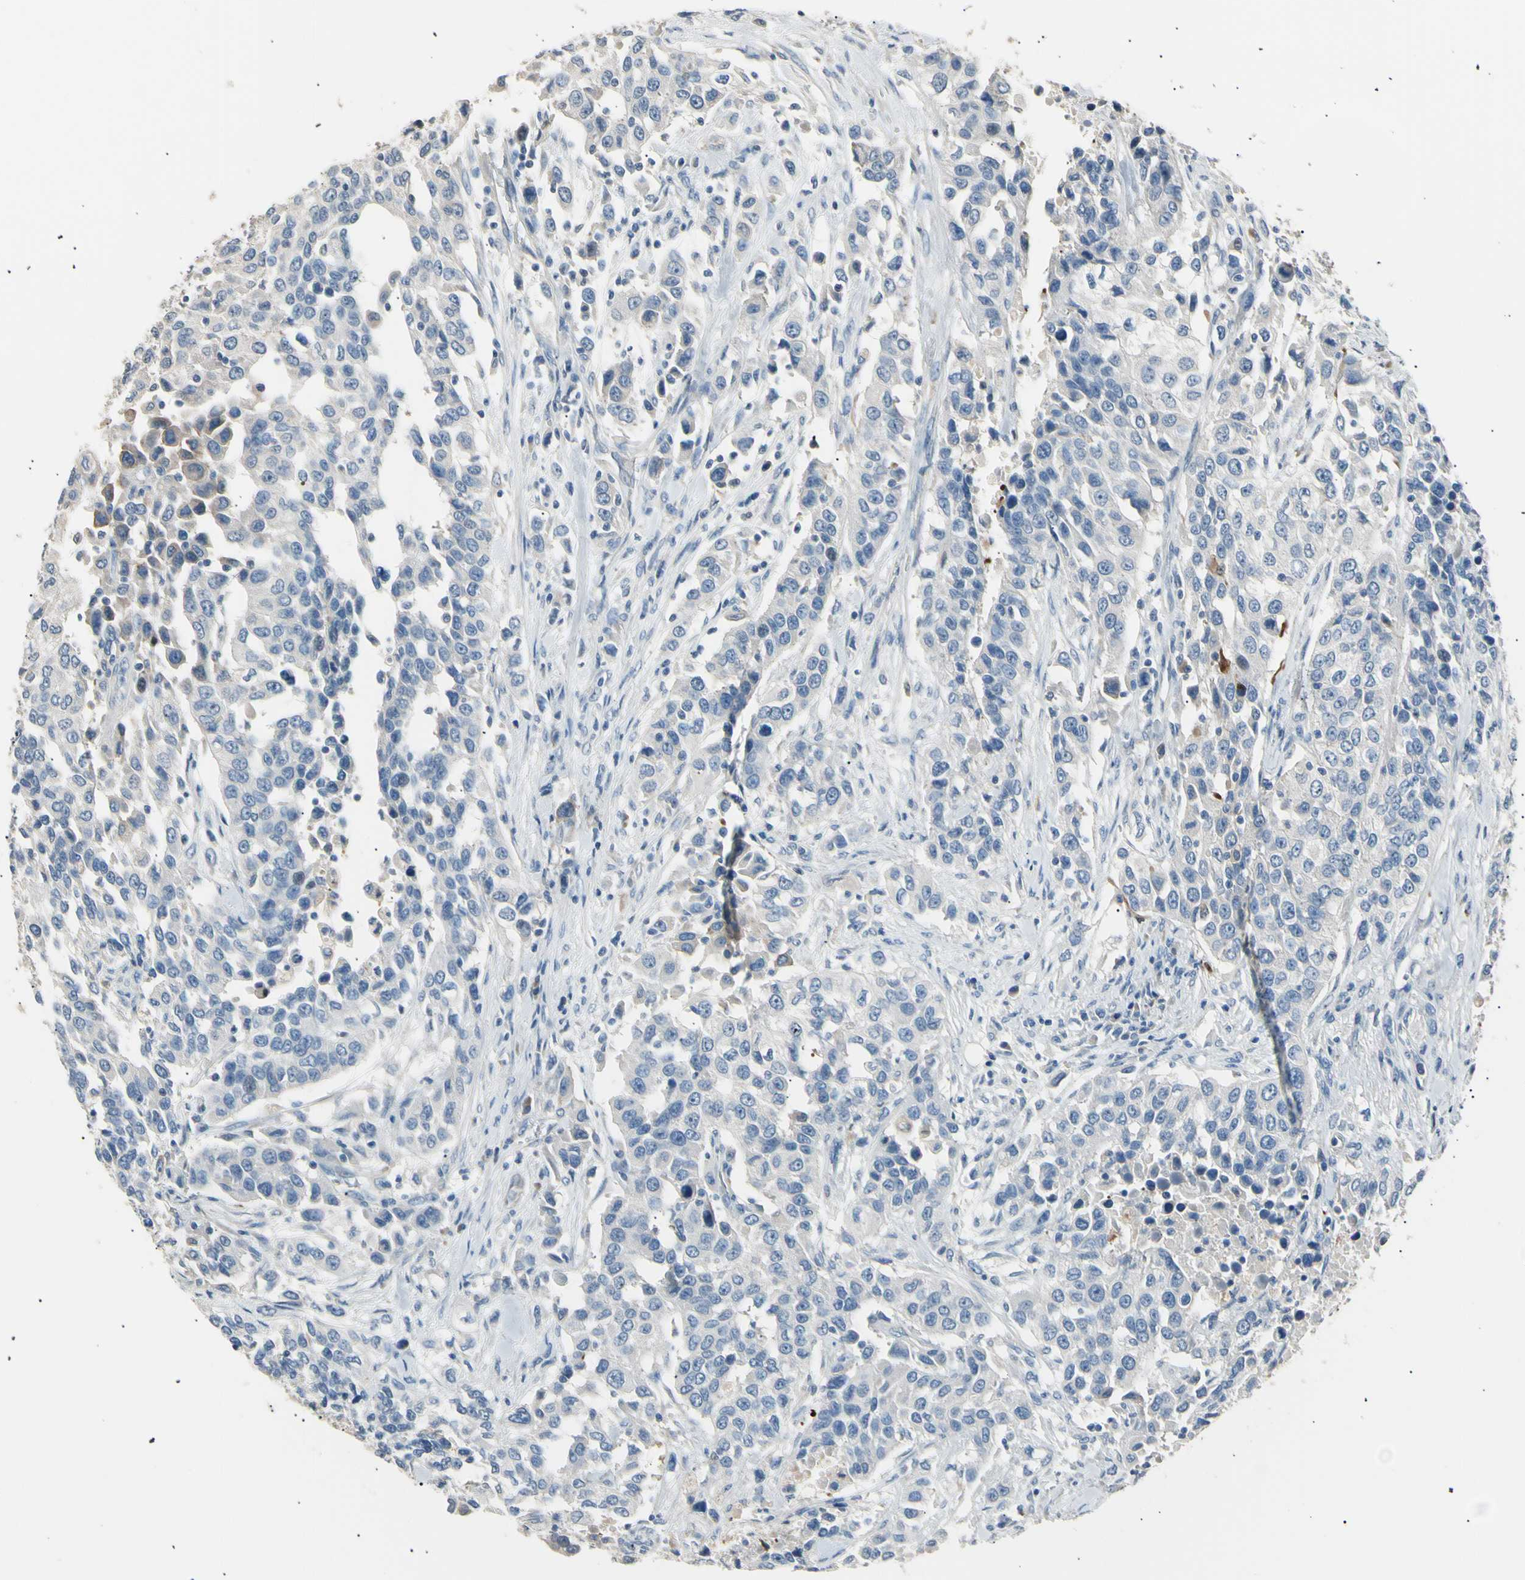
{"staining": {"intensity": "negative", "quantity": "none", "location": "none"}, "tissue": "urothelial cancer", "cell_type": "Tumor cells", "image_type": "cancer", "snomed": [{"axis": "morphology", "description": "Urothelial carcinoma, High grade"}, {"axis": "topography", "description": "Urinary bladder"}], "caption": "This is an immunohistochemistry (IHC) photomicrograph of human urothelial cancer. There is no positivity in tumor cells.", "gene": "LDLR", "patient": {"sex": "female", "age": 80}}